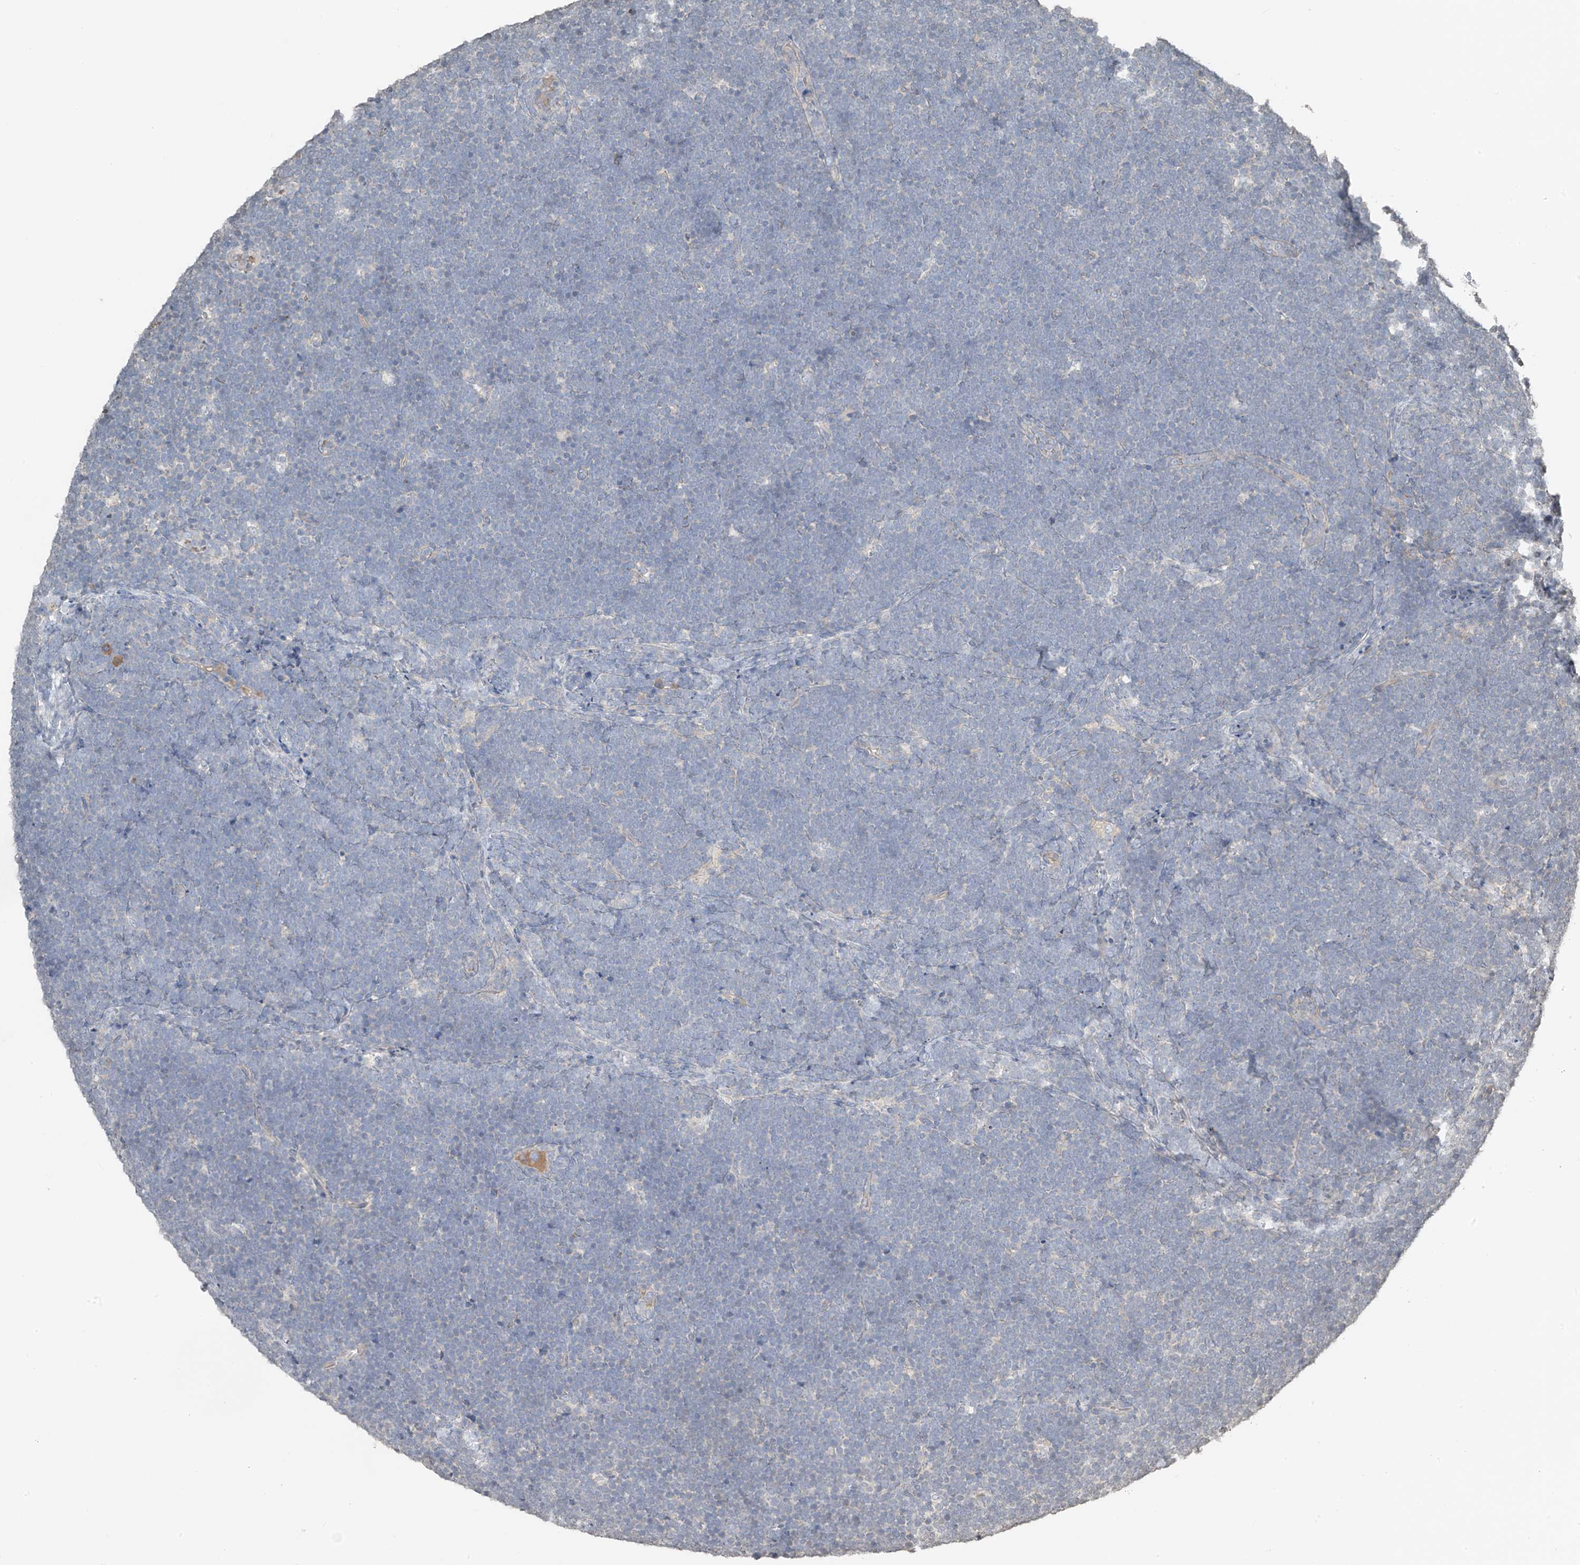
{"staining": {"intensity": "negative", "quantity": "none", "location": "none"}, "tissue": "lymphoma", "cell_type": "Tumor cells", "image_type": "cancer", "snomed": [{"axis": "morphology", "description": "Malignant lymphoma, non-Hodgkin's type, High grade"}, {"axis": "topography", "description": "Lymph node"}], "caption": "A high-resolution image shows IHC staining of lymphoma, which exhibits no significant expression in tumor cells. (DAB IHC with hematoxylin counter stain).", "gene": "HOXA11", "patient": {"sex": "male", "age": 13}}